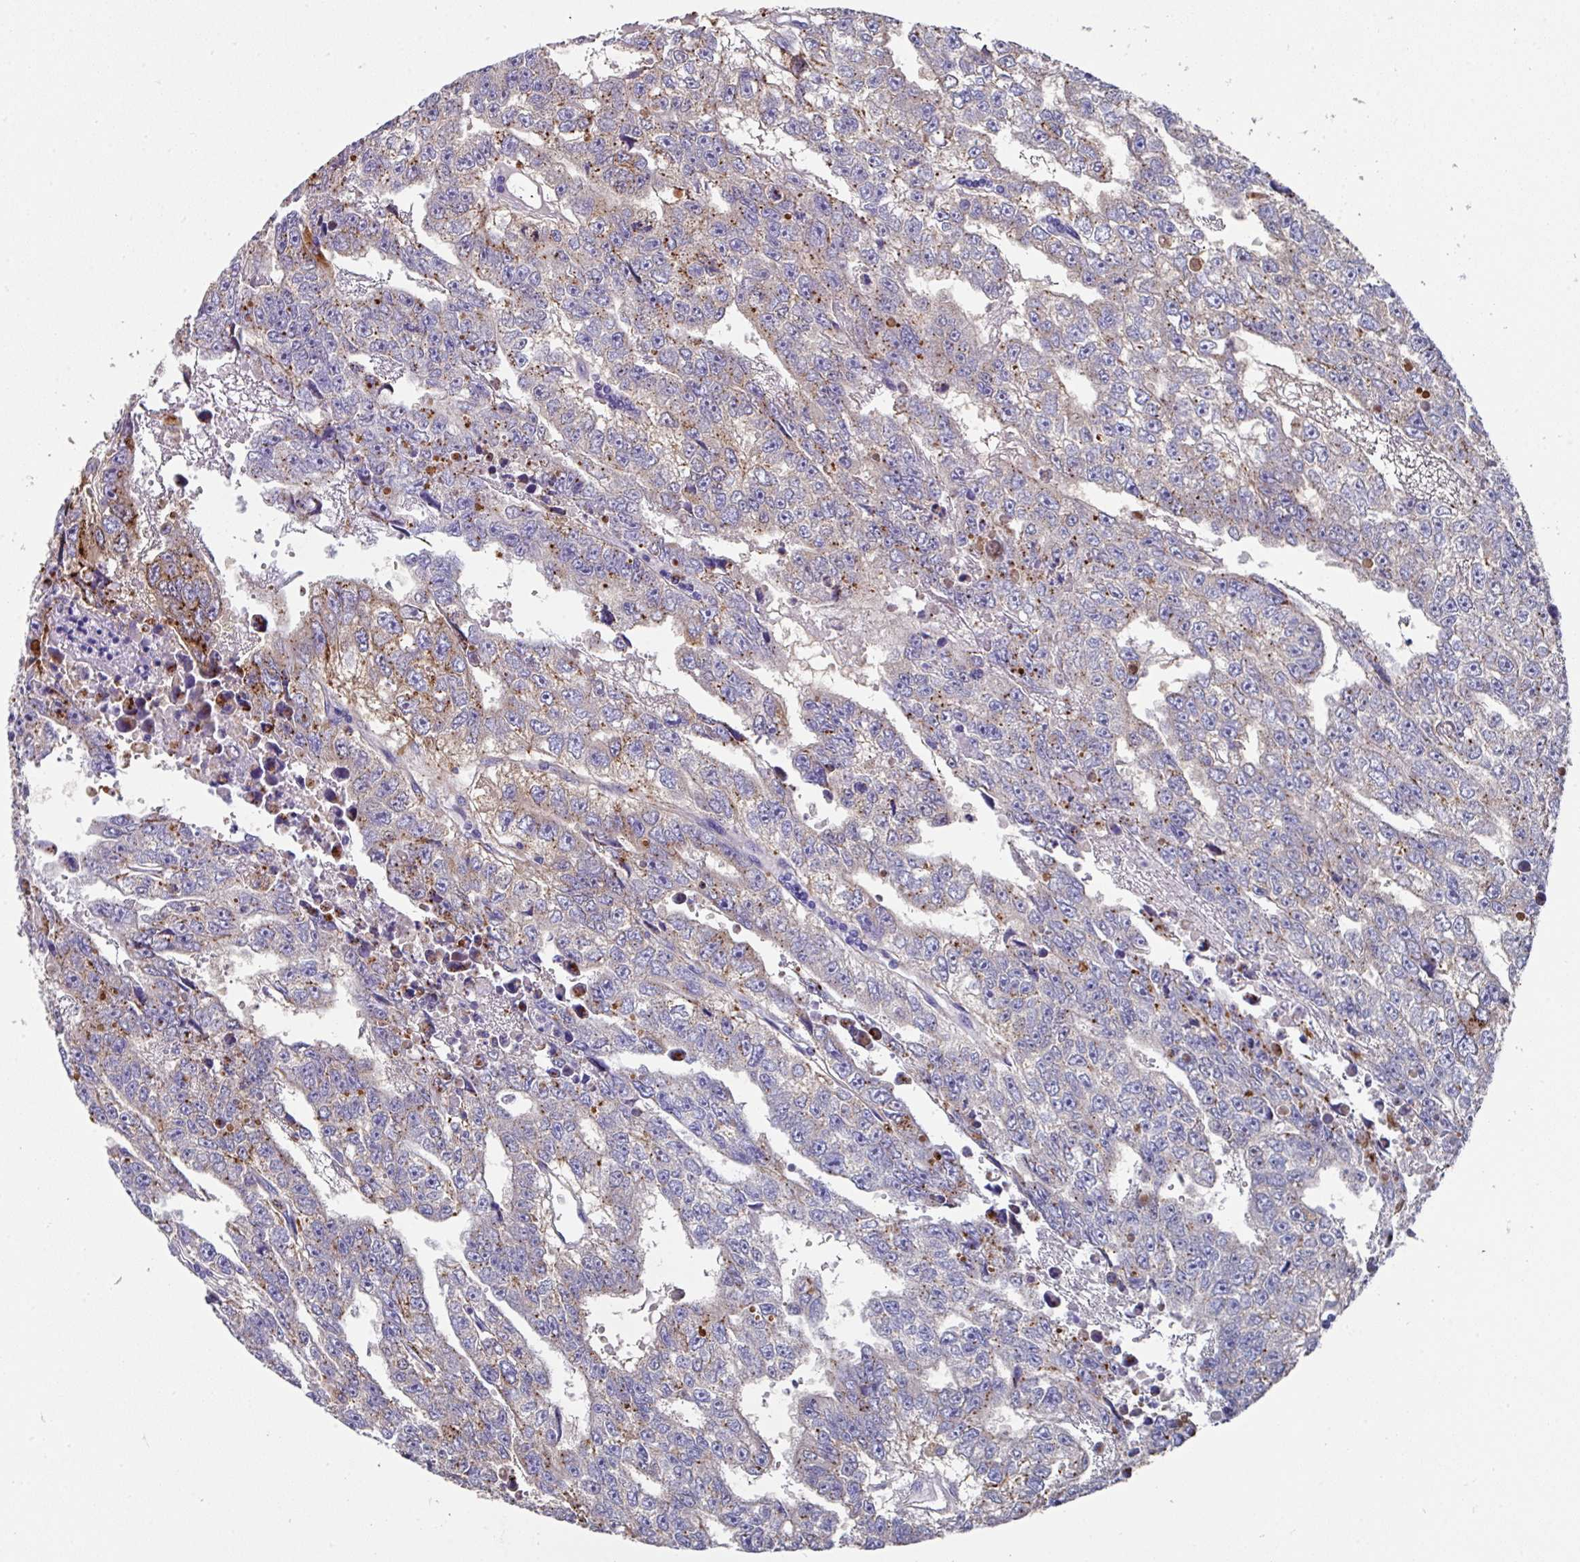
{"staining": {"intensity": "moderate", "quantity": "<25%", "location": "cytoplasmic/membranous"}, "tissue": "testis cancer", "cell_type": "Tumor cells", "image_type": "cancer", "snomed": [{"axis": "morphology", "description": "Carcinoma, Embryonal, NOS"}, {"axis": "topography", "description": "Testis"}], "caption": "DAB immunohistochemical staining of human testis embryonal carcinoma reveals moderate cytoplasmic/membranous protein expression in about <25% of tumor cells.", "gene": "CPVL", "patient": {"sex": "male", "age": 20}}